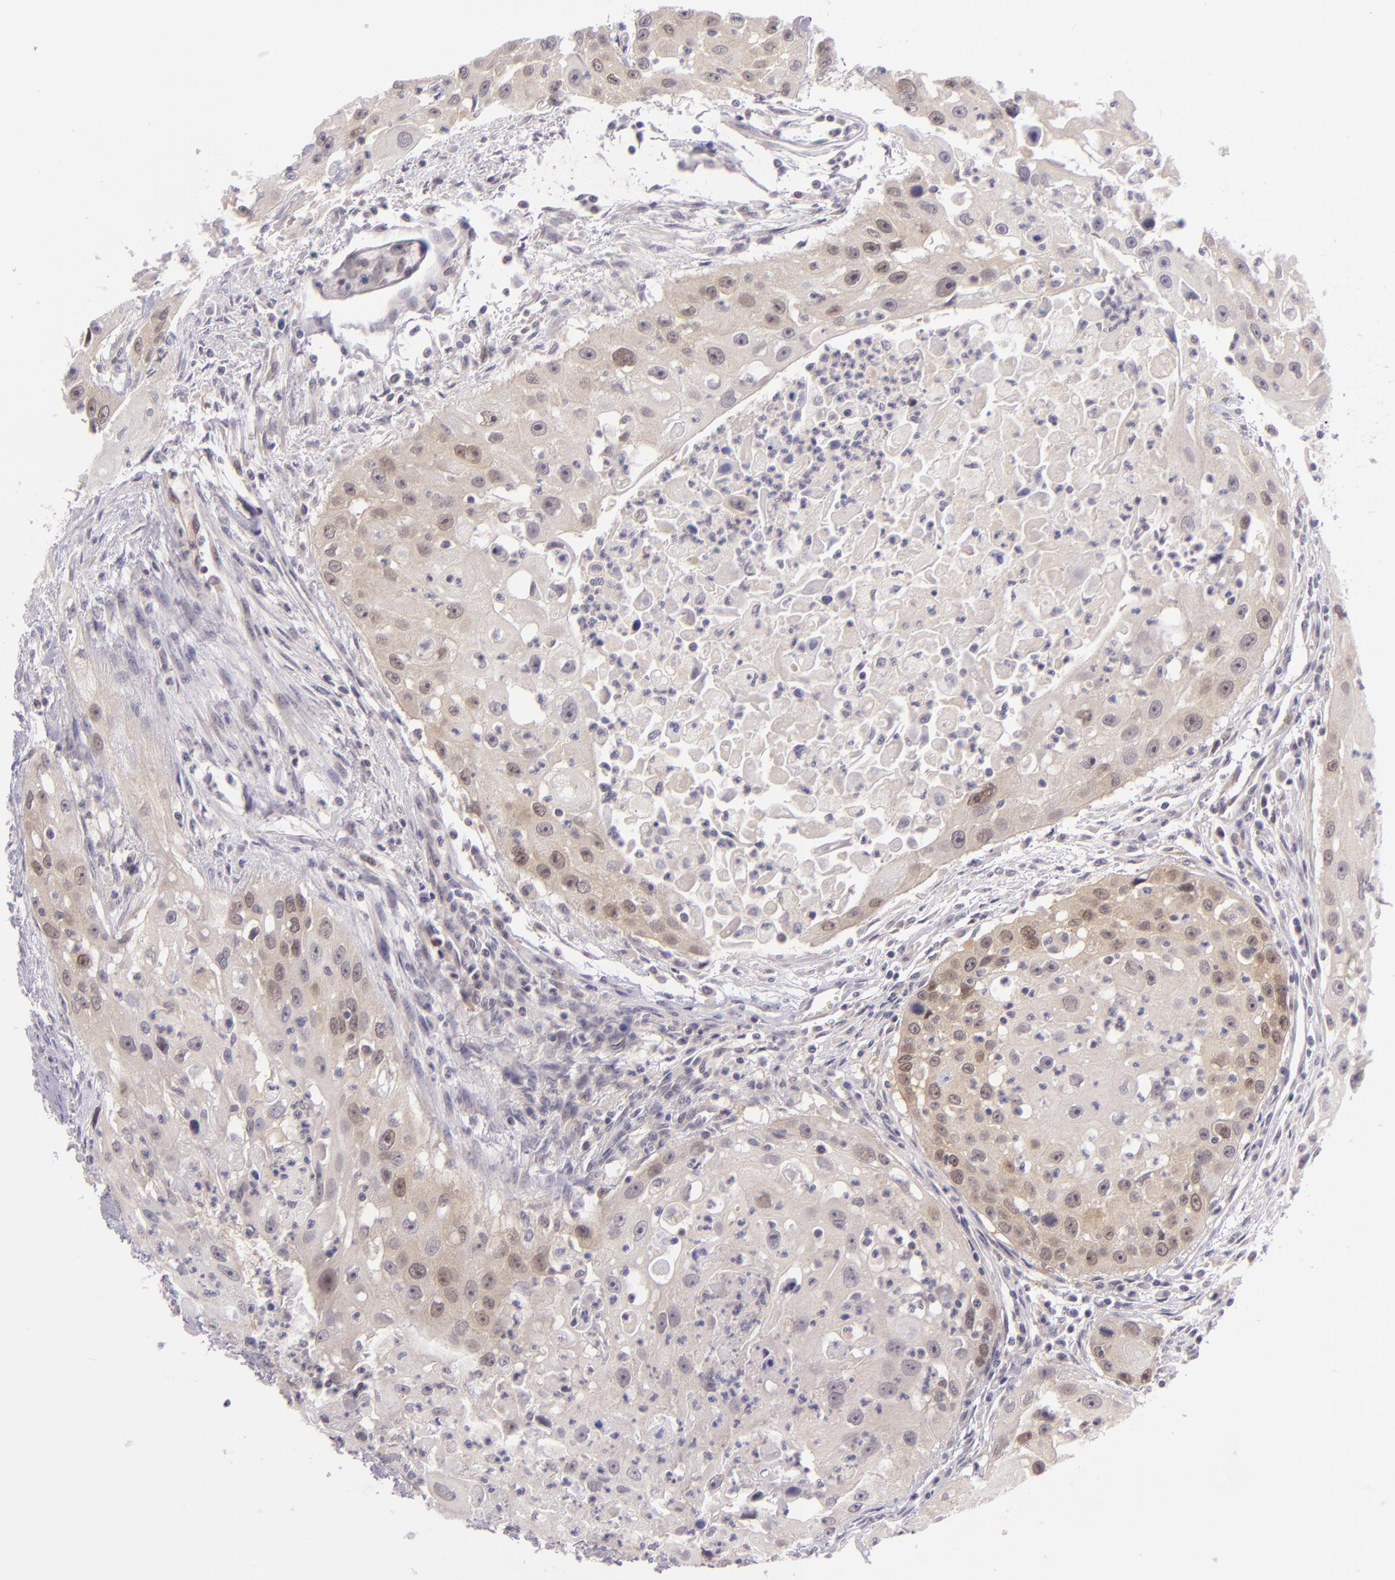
{"staining": {"intensity": "weak", "quantity": "<25%", "location": "cytoplasmic/membranous"}, "tissue": "head and neck cancer", "cell_type": "Tumor cells", "image_type": "cancer", "snomed": [{"axis": "morphology", "description": "Squamous cell carcinoma, NOS"}, {"axis": "topography", "description": "Head-Neck"}], "caption": "A photomicrograph of head and neck cancer stained for a protein reveals no brown staining in tumor cells.", "gene": "CSE1L", "patient": {"sex": "male", "age": 64}}